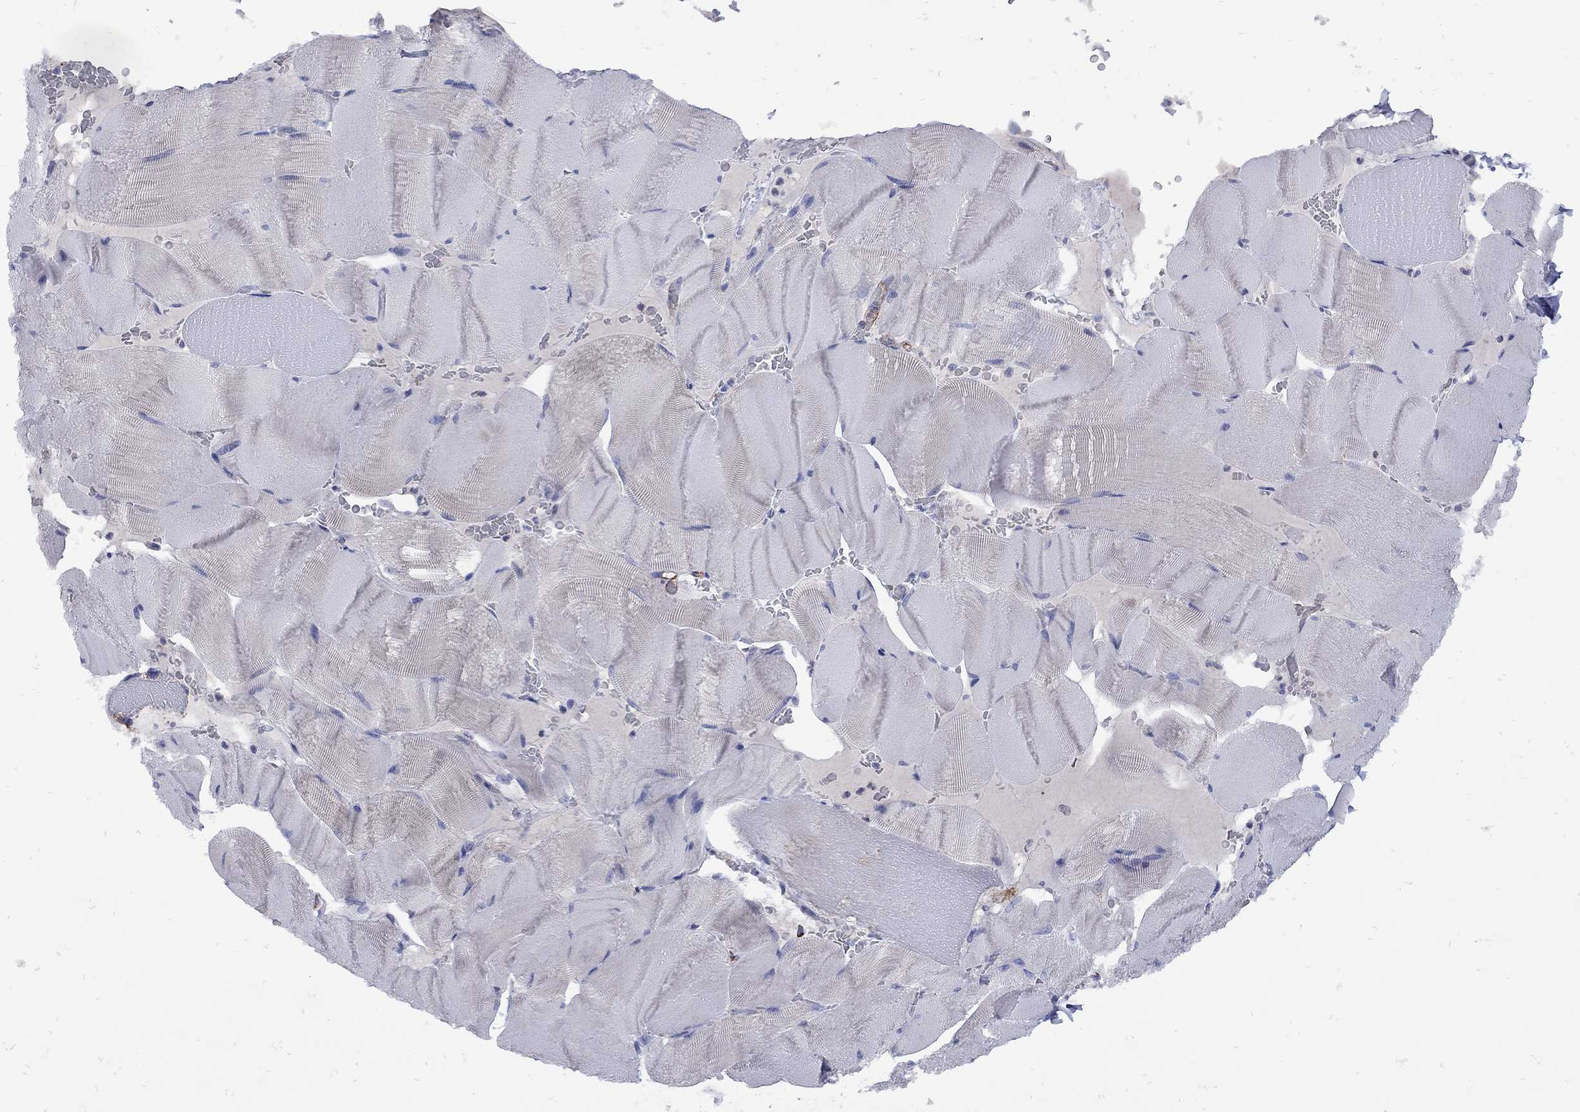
{"staining": {"intensity": "moderate", "quantity": "<25%", "location": "cytoplasmic/membranous"}, "tissue": "skeletal muscle", "cell_type": "Myocytes", "image_type": "normal", "snomed": [{"axis": "morphology", "description": "Normal tissue, NOS"}, {"axis": "topography", "description": "Skeletal muscle"}], "caption": "Skeletal muscle stained with immunohistochemistry (IHC) shows moderate cytoplasmic/membranous expression in about <25% of myocytes.", "gene": "SESTD1", "patient": {"sex": "male", "age": 56}}